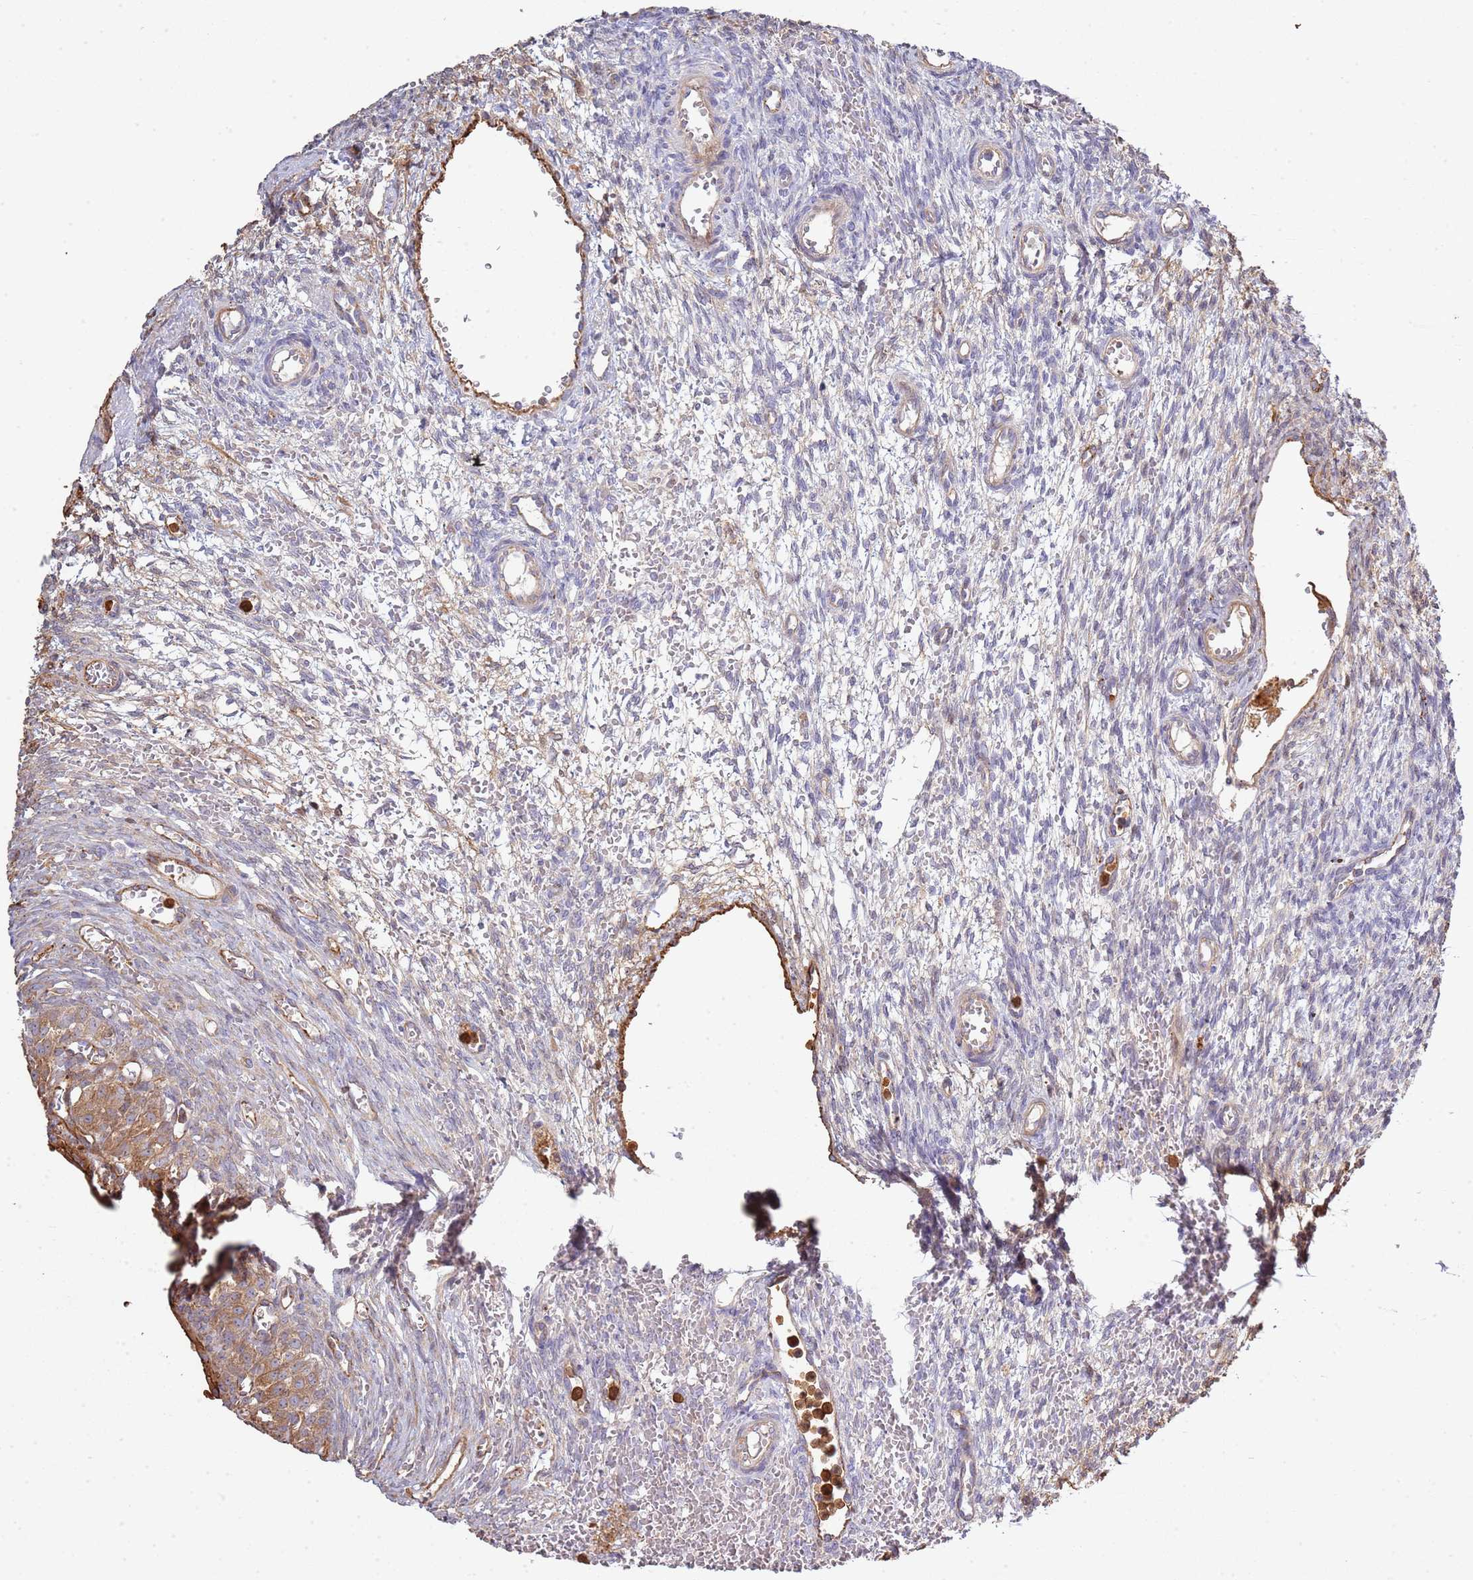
{"staining": {"intensity": "weak", "quantity": "<25%", "location": "cytoplasmic/membranous"}, "tissue": "ovary", "cell_type": "Ovarian stroma cells", "image_type": "normal", "snomed": [{"axis": "morphology", "description": "Normal tissue, NOS"}, {"axis": "topography", "description": "Ovary"}], "caption": "Immunohistochemistry (IHC) of benign ovary exhibits no staining in ovarian stroma cells.", "gene": "NDUFAF4", "patient": {"sex": "female", "age": 39}}